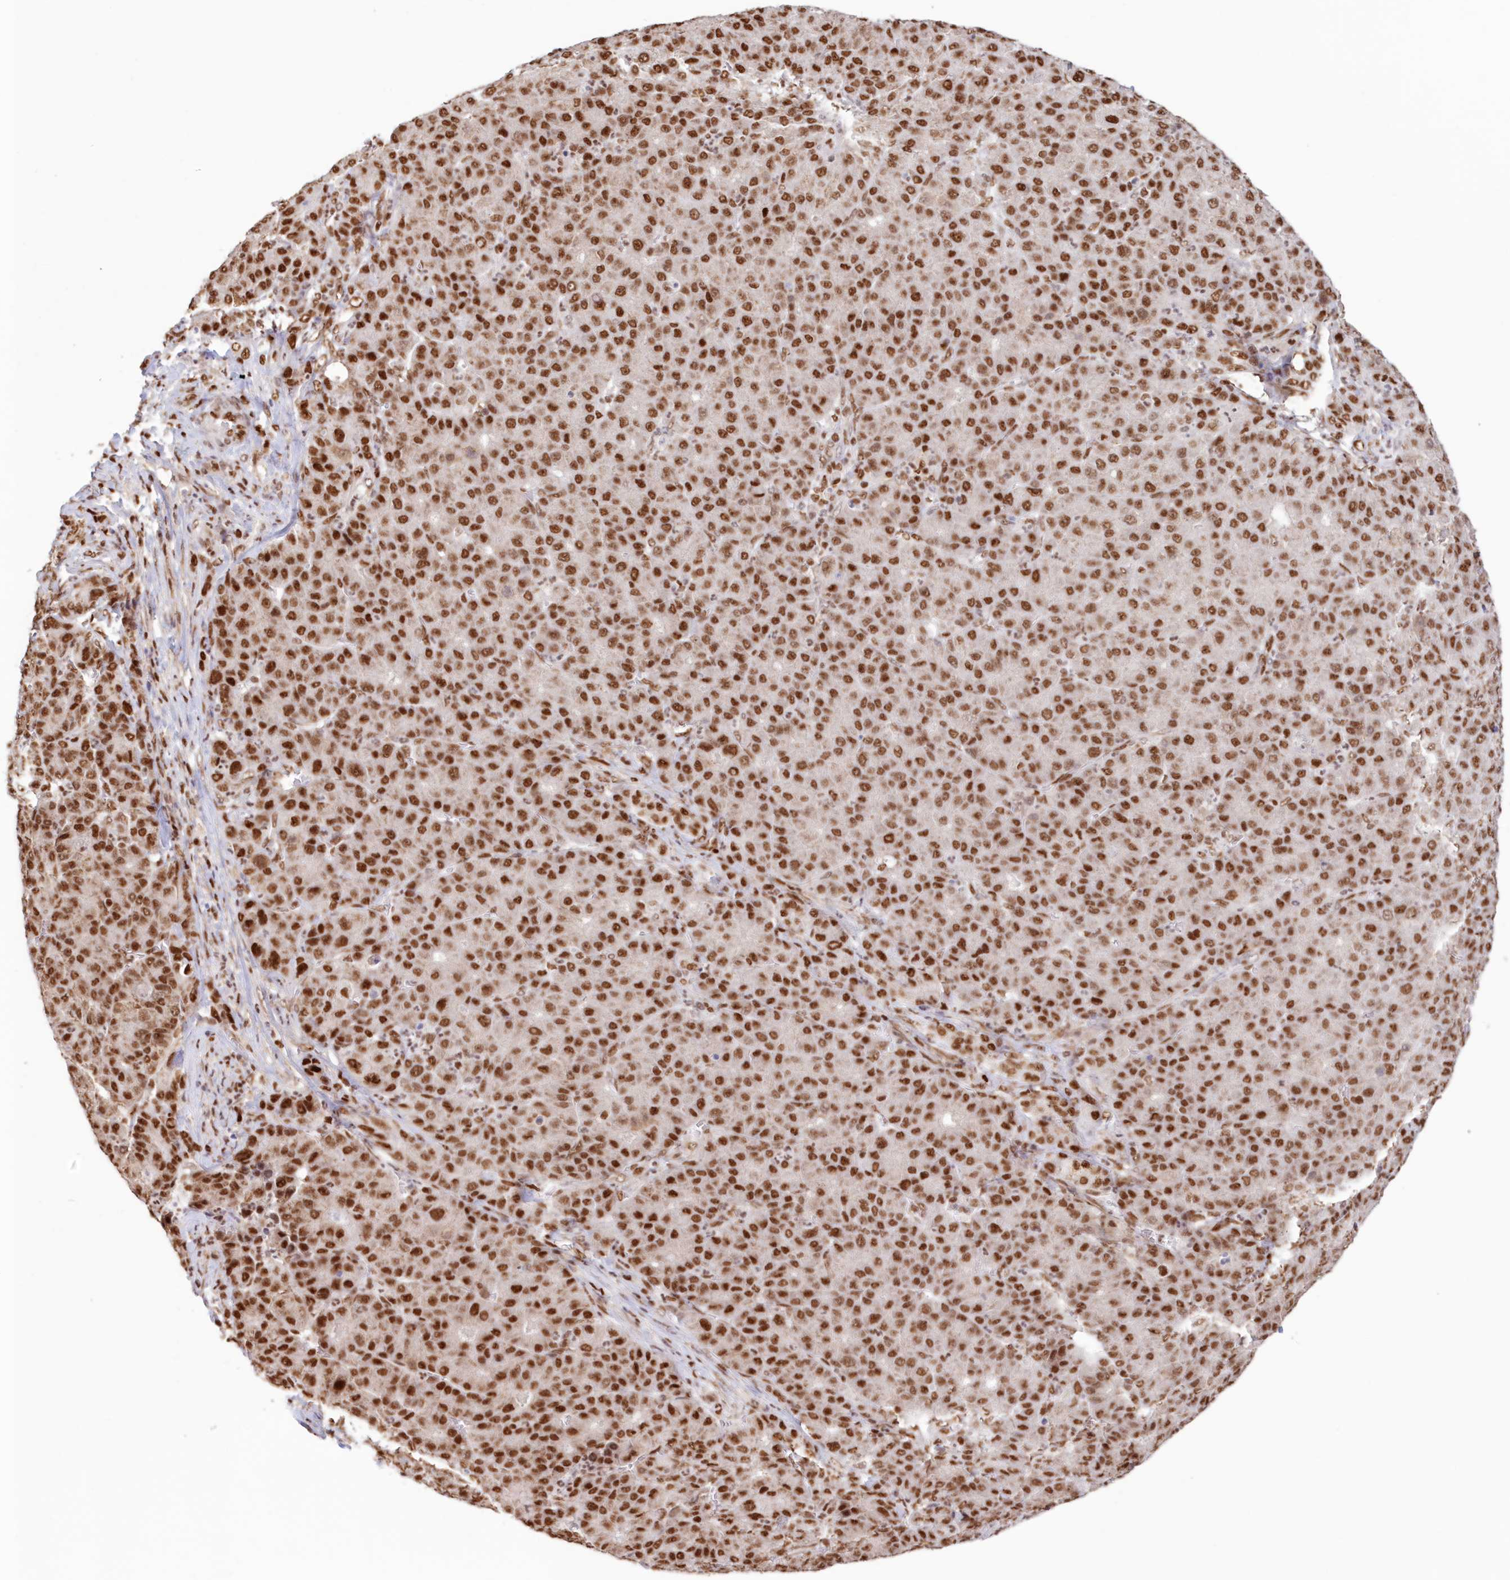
{"staining": {"intensity": "strong", "quantity": ">75%", "location": "nuclear"}, "tissue": "liver cancer", "cell_type": "Tumor cells", "image_type": "cancer", "snomed": [{"axis": "morphology", "description": "Carcinoma, Hepatocellular, NOS"}, {"axis": "topography", "description": "Liver"}], "caption": "Protein staining of liver hepatocellular carcinoma tissue reveals strong nuclear expression in approximately >75% of tumor cells. Nuclei are stained in blue.", "gene": "POLR2B", "patient": {"sex": "male", "age": 65}}